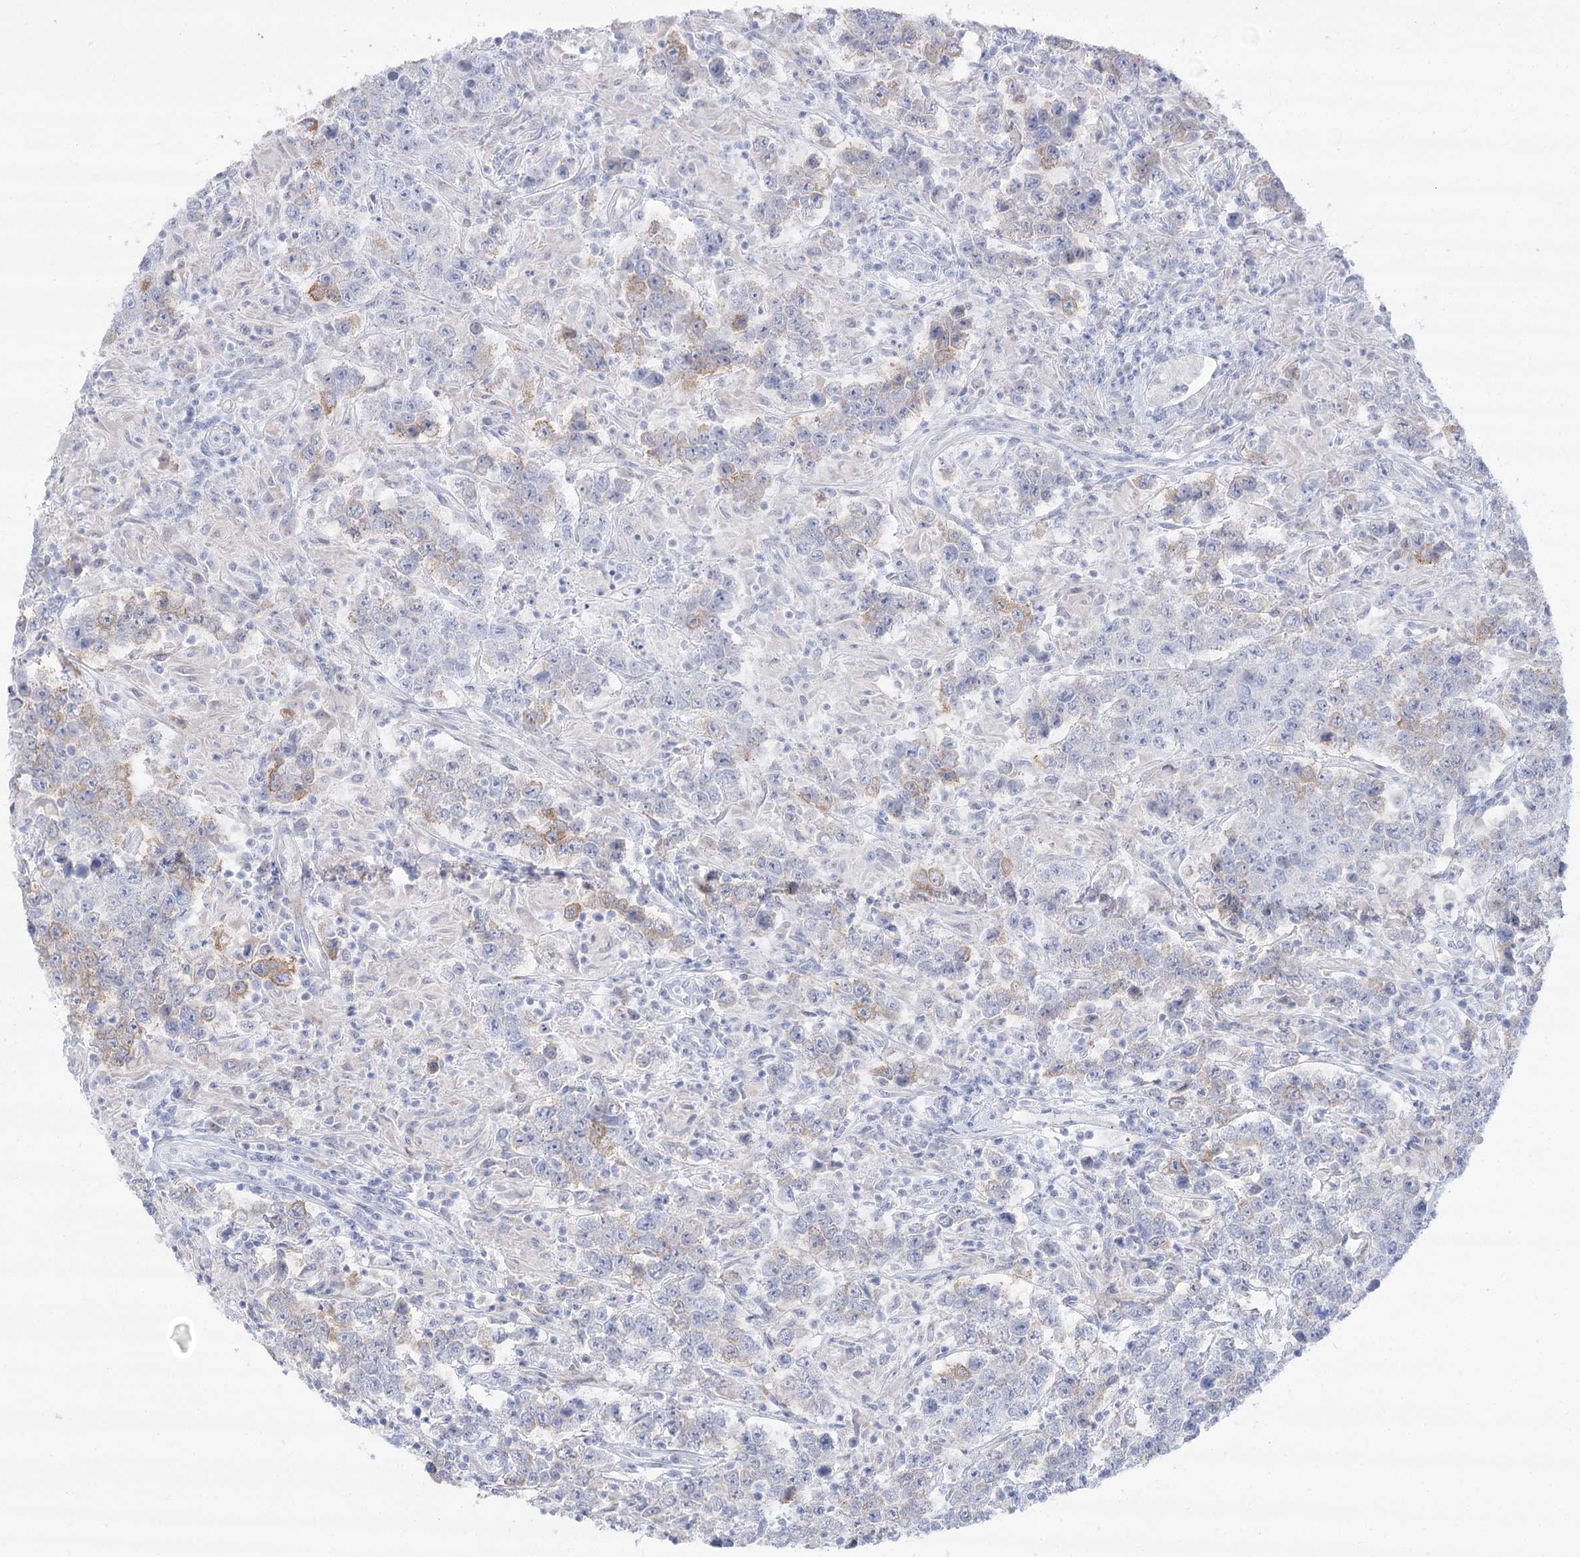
{"staining": {"intensity": "weak", "quantity": "<25%", "location": "cytoplasmic/membranous"}, "tissue": "testis cancer", "cell_type": "Tumor cells", "image_type": "cancer", "snomed": [{"axis": "morphology", "description": "Normal tissue, NOS"}, {"axis": "morphology", "description": "Urothelial carcinoma, High grade"}, {"axis": "morphology", "description": "Seminoma, NOS"}, {"axis": "morphology", "description": "Carcinoma, Embryonal, NOS"}, {"axis": "topography", "description": "Urinary bladder"}, {"axis": "topography", "description": "Testis"}], "caption": "Immunohistochemical staining of human testis seminoma exhibits no significant expression in tumor cells.", "gene": "SIAE", "patient": {"sex": "male", "age": 41}}